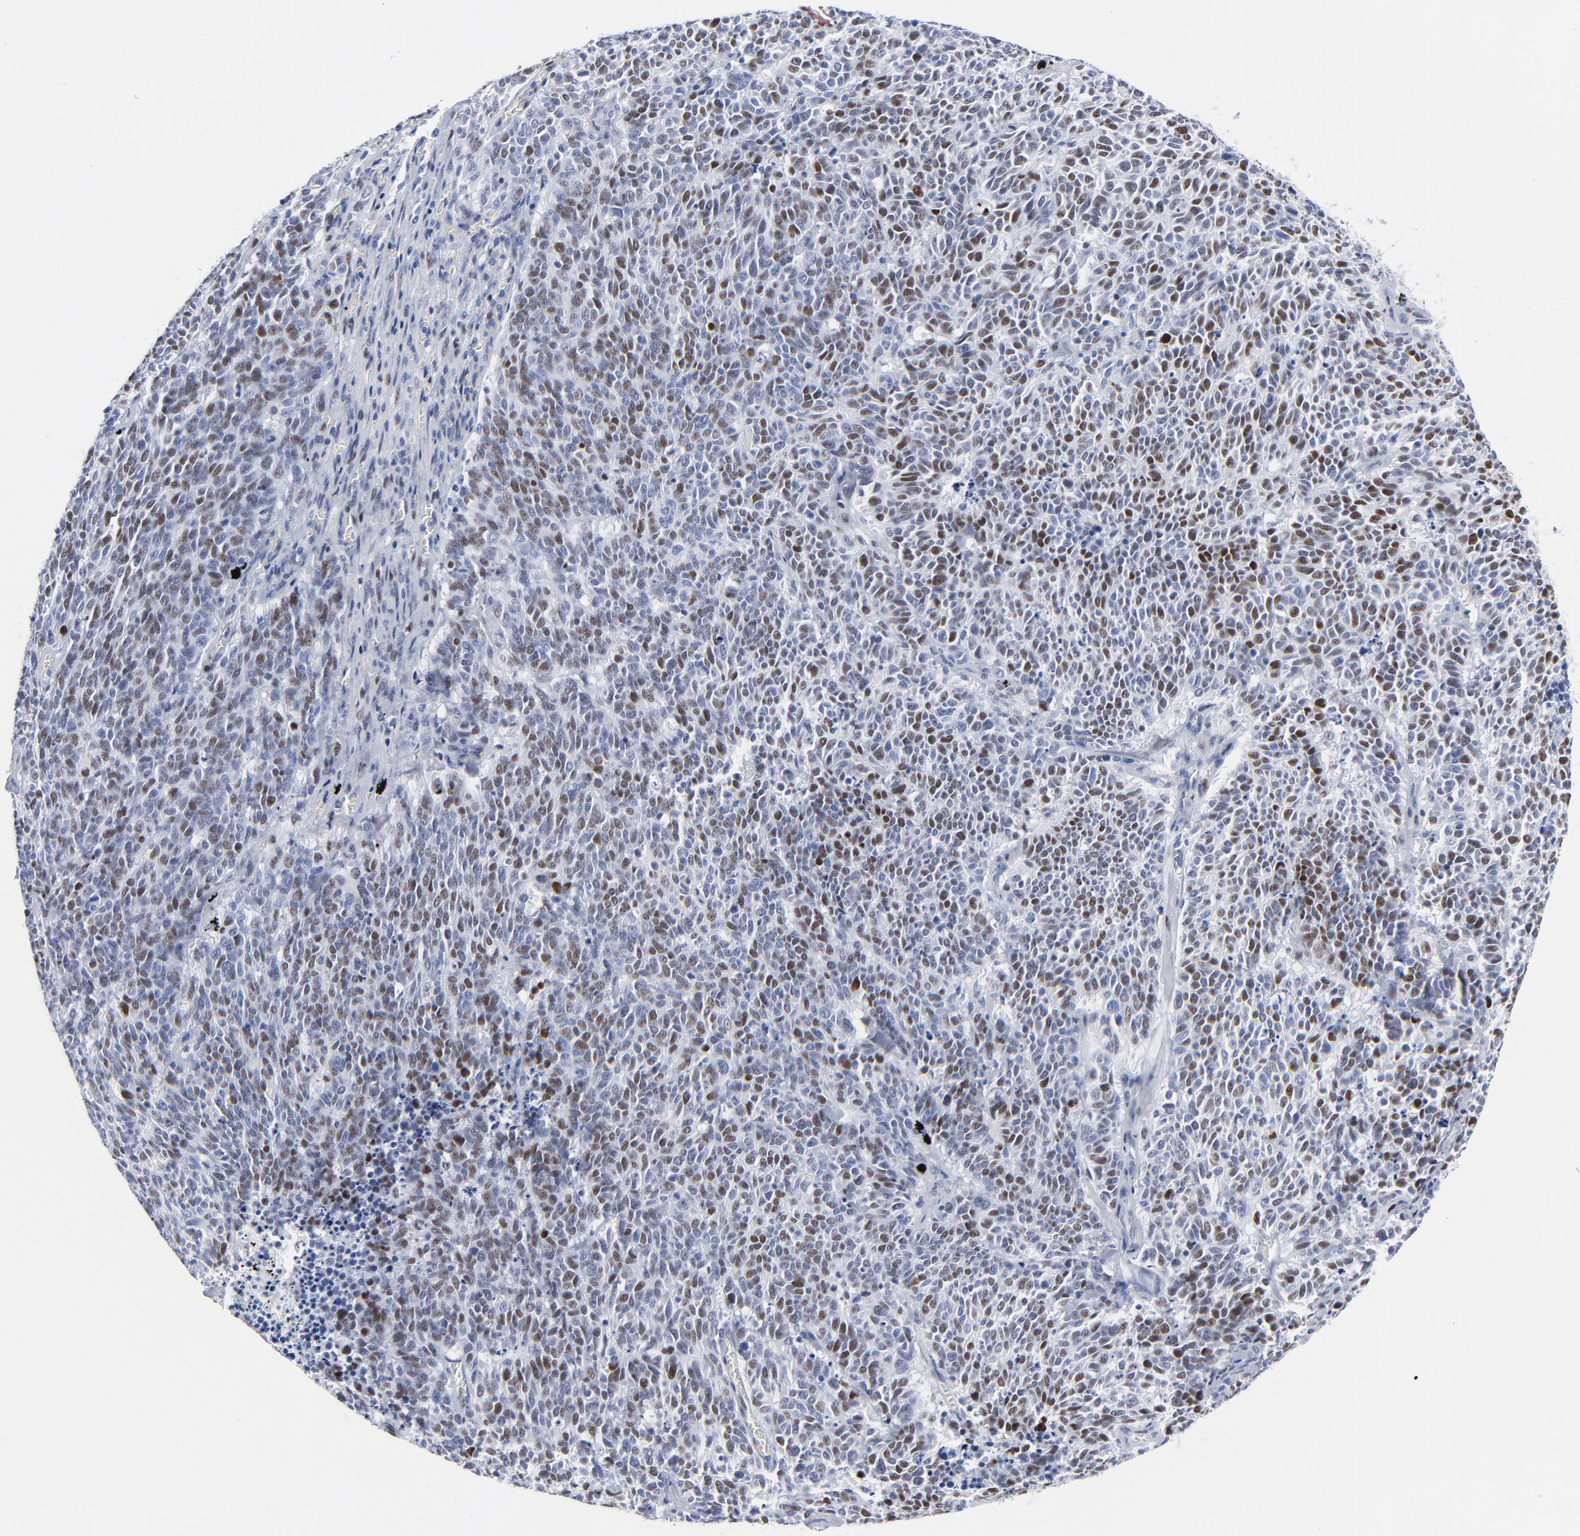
{"staining": {"intensity": "moderate", "quantity": "25%-75%", "location": "nuclear"}, "tissue": "lung cancer", "cell_type": "Tumor cells", "image_type": "cancer", "snomed": [{"axis": "morphology", "description": "Neoplasm, malignant, NOS"}, {"axis": "topography", "description": "Lung"}], "caption": "IHC (DAB) staining of lung neoplasm (malignant) exhibits moderate nuclear protein positivity in about 25%-75% of tumor cells.", "gene": "JUN", "patient": {"sex": "female", "age": 58}}